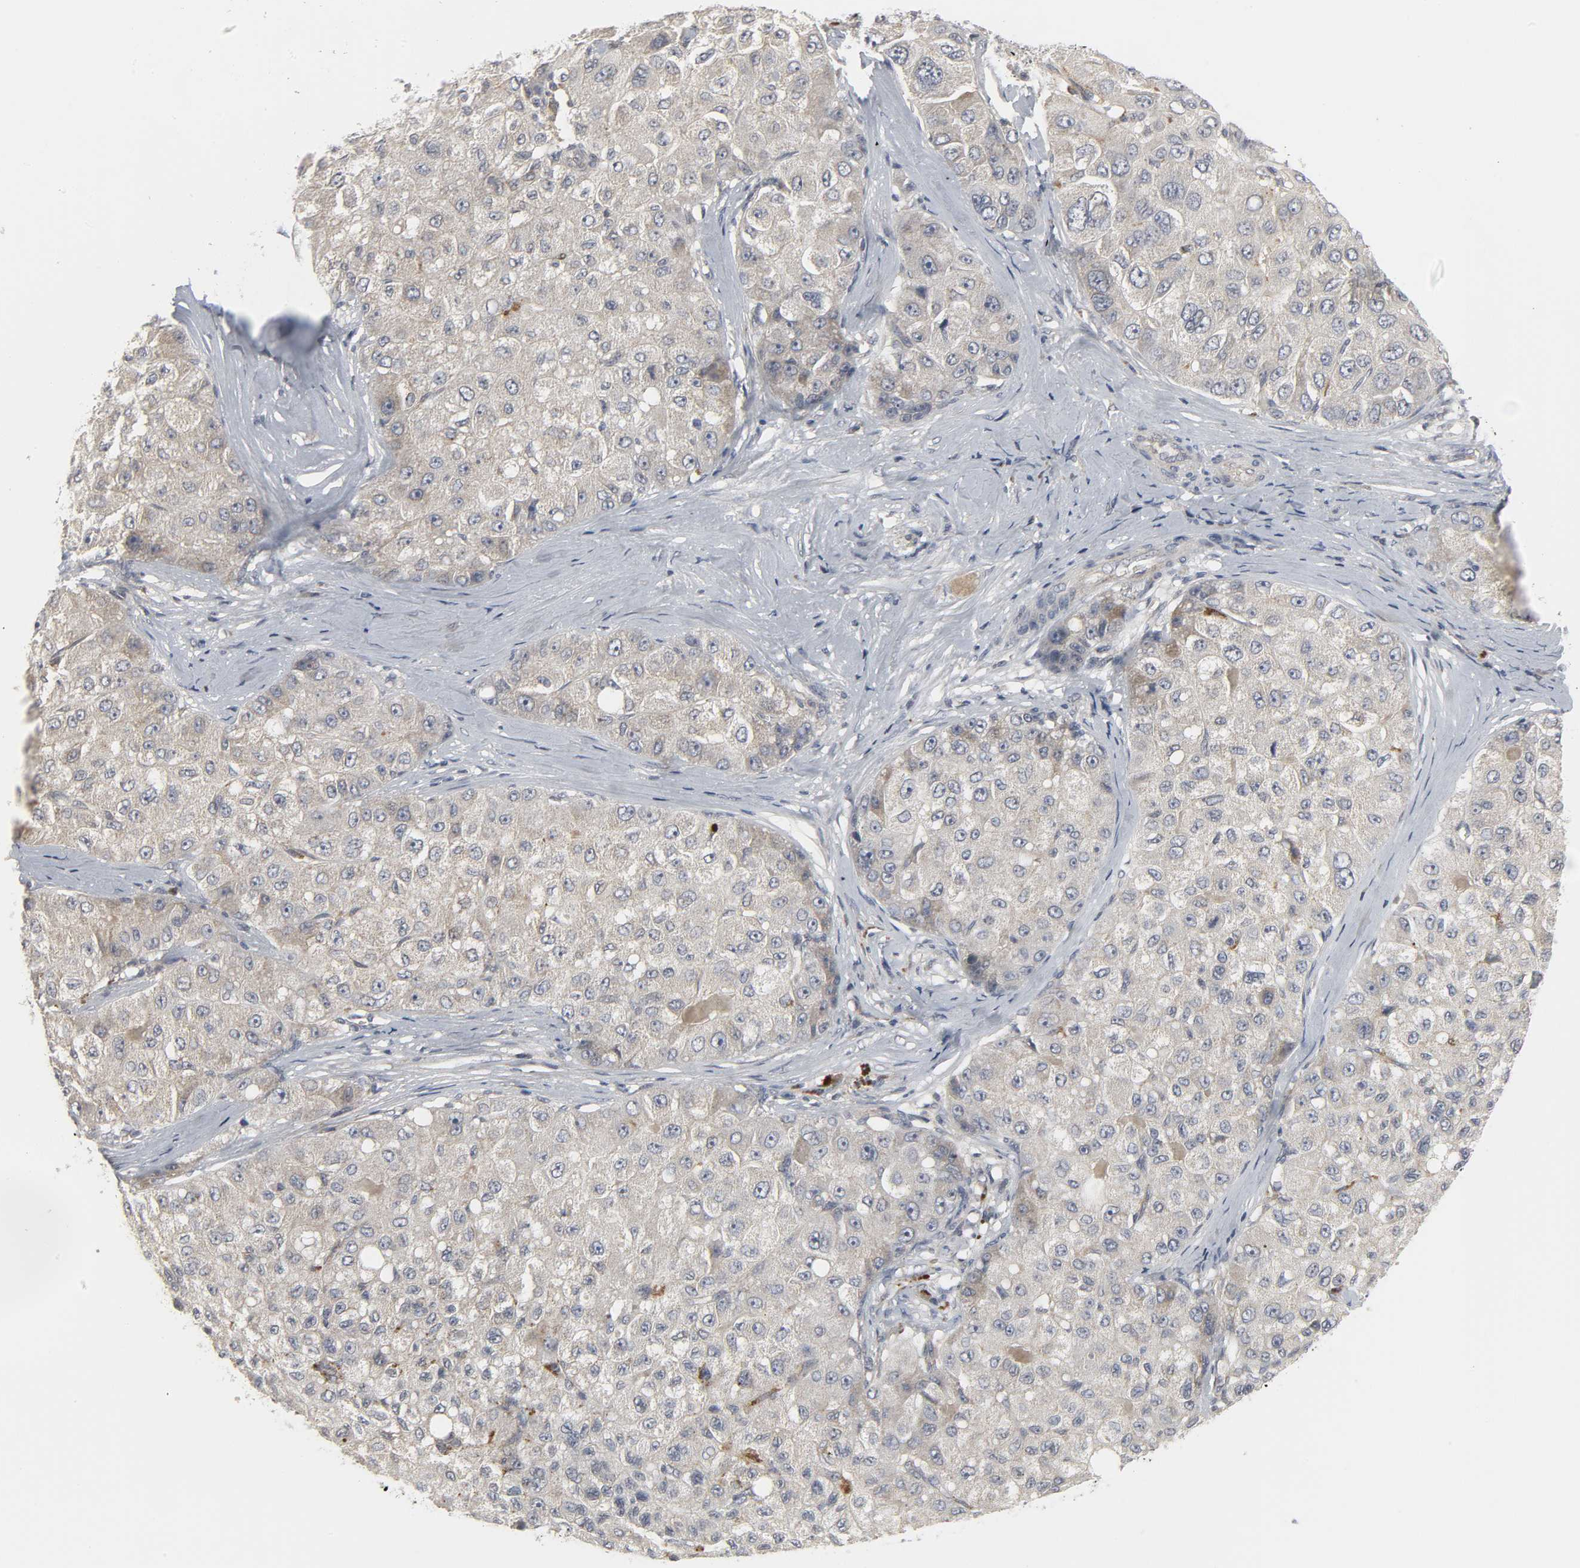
{"staining": {"intensity": "moderate", "quantity": "25%-75%", "location": "cytoplasmic/membranous"}, "tissue": "liver cancer", "cell_type": "Tumor cells", "image_type": "cancer", "snomed": [{"axis": "morphology", "description": "Carcinoma, Hepatocellular, NOS"}, {"axis": "topography", "description": "Liver"}], "caption": "Immunohistochemical staining of human liver hepatocellular carcinoma displays medium levels of moderate cytoplasmic/membranous expression in about 25%-75% of tumor cells.", "gene": "CLIP1", "patient": {"sex": "male", "age": 80}}